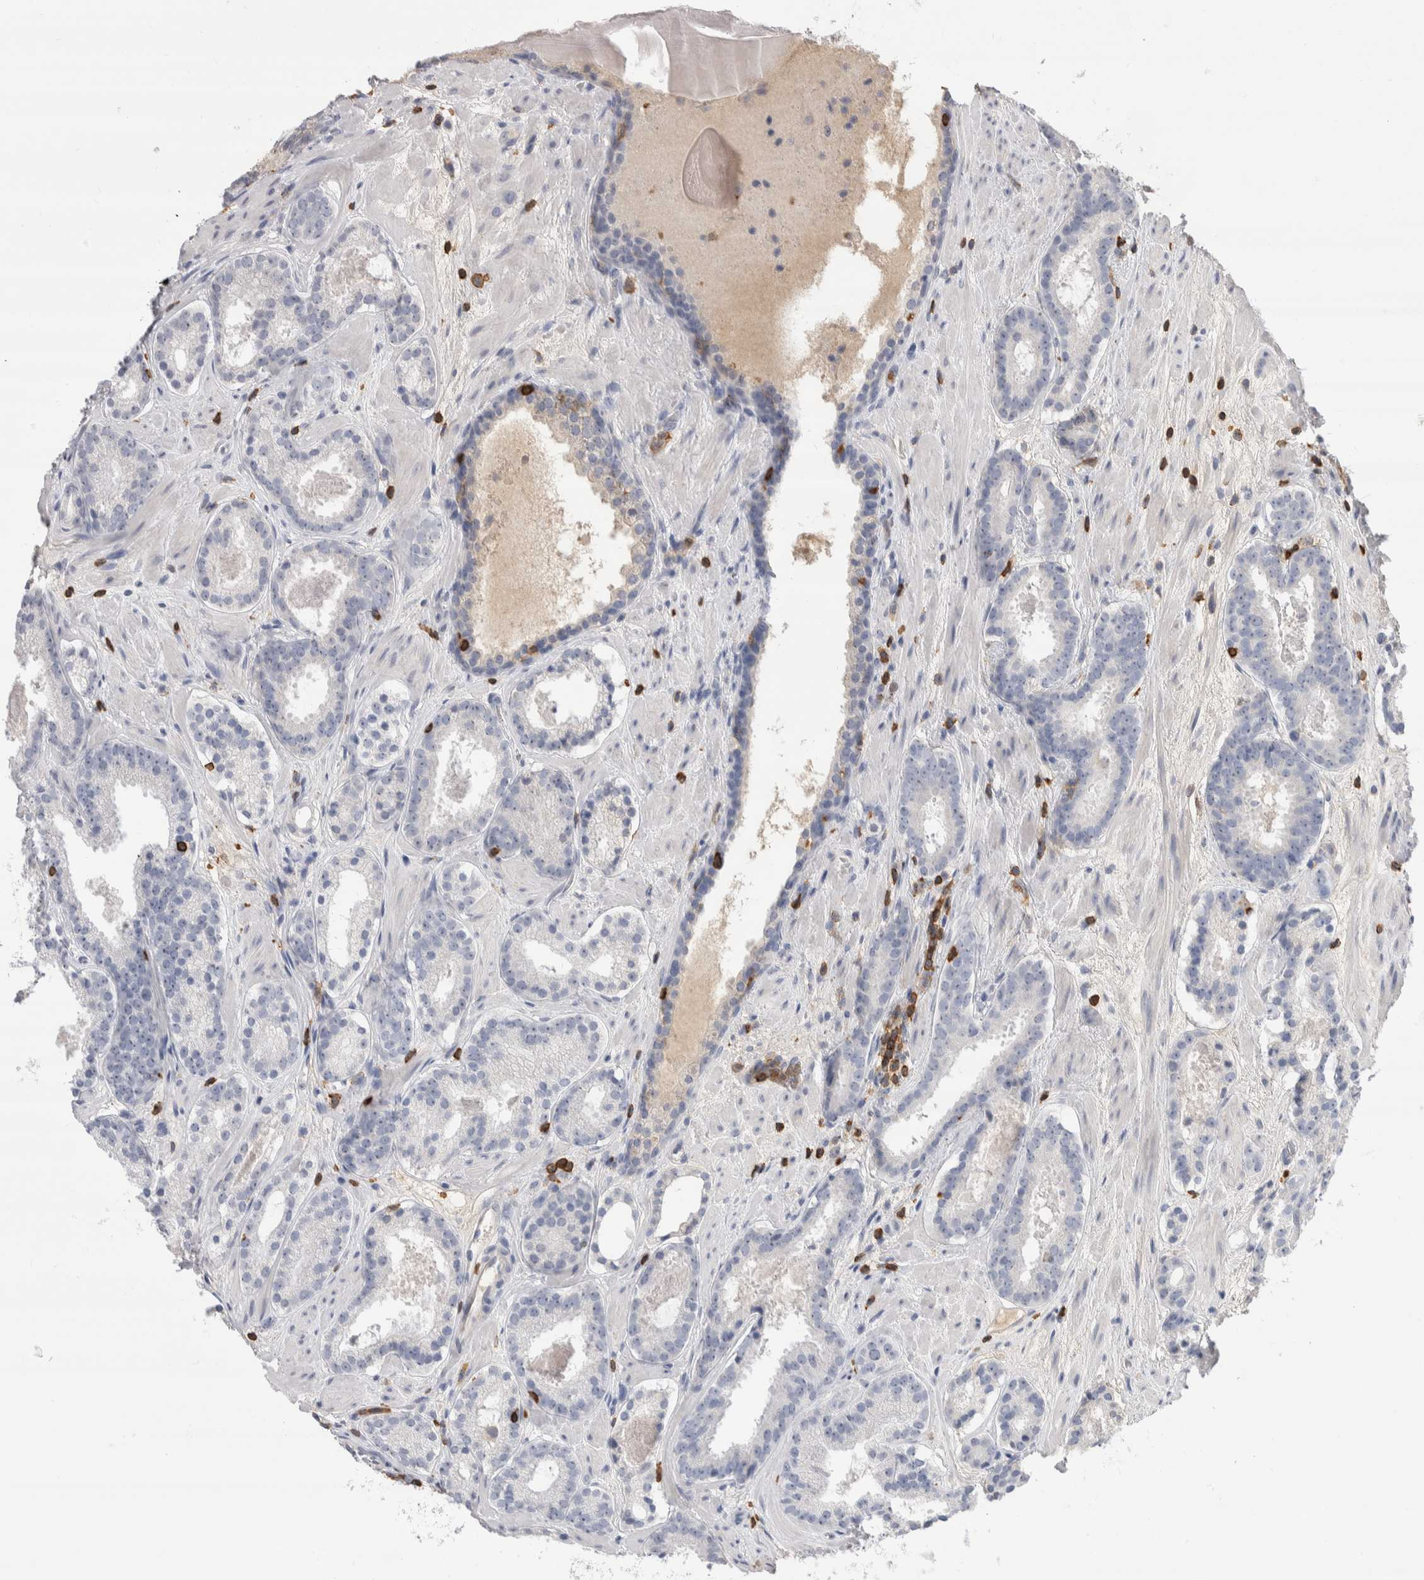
{"staining": {"intensity": "negative", "quantity": "none", "location": "none"}, "tissue": "prostate cancer", "cell_type": "Tumor cells", "image_type": "cancer", "snomed": [{"axis": "morphology", "description": "Adenocarcinoma, Low grade"}, {"axis": "topography", "description": "Prostate"}], "caption": "Adenocarcinoma (low-grade) (prostate) stained for a protein using IHC shows no staining tumor cells.", "gene": "CEP295NL", "patient": {"sex": "male", "age": 69}}